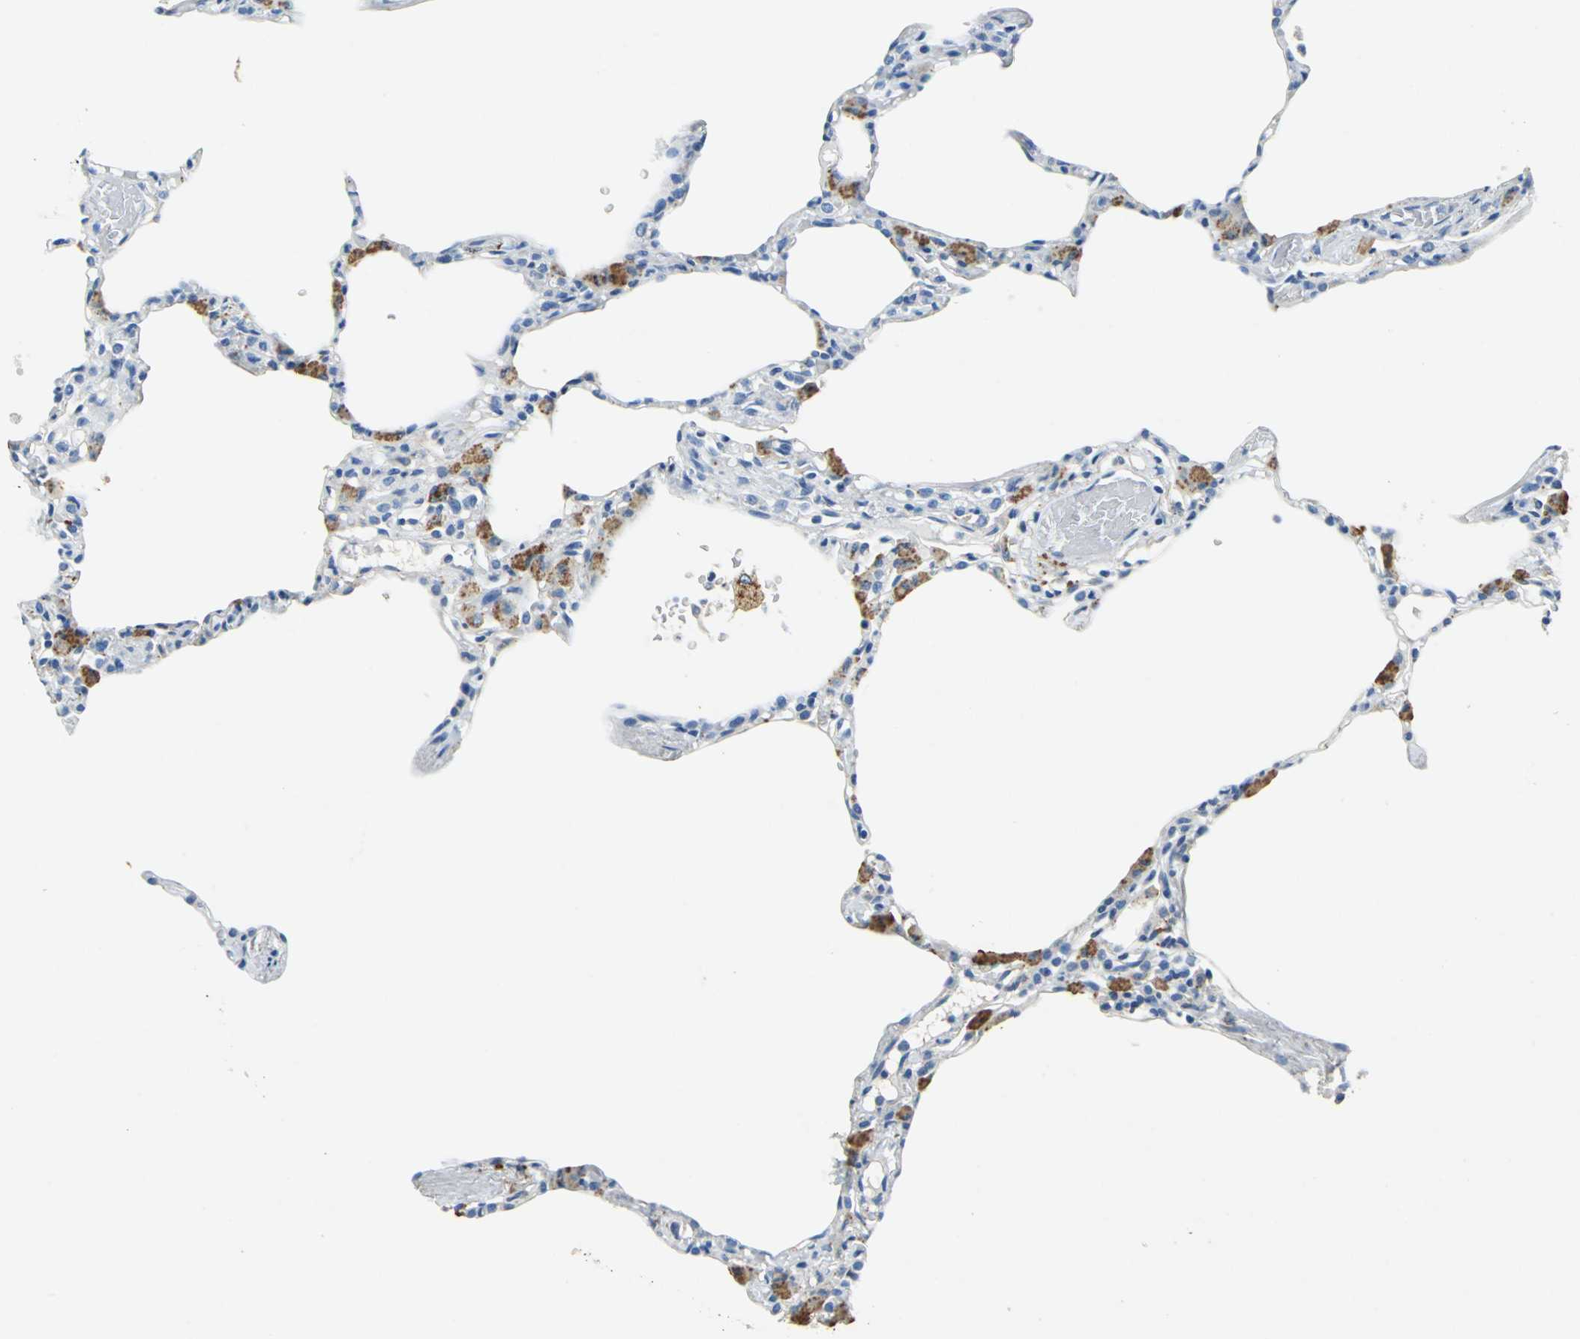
{"staining": {"intensity": "negative", "quantity": "none", "location": "none"}, "tissue": "lung", "cell_type": "Alveolar cells", "image_type": "normal", "snomed": [{"axis": "morphology", "description": "Normal tissue, NOS"}, {"axis": "topography", "description": "Lung"}], "caption": "Lung was stained to show a protein in brown. There is no significant positivity in alveolar cells. (Brightfield microscopy of DAB (3,3'-diaminobenzidine) IHC at high magnification).", "gene": "TEX264", "patient": {"sex": "female", "age": 49}}